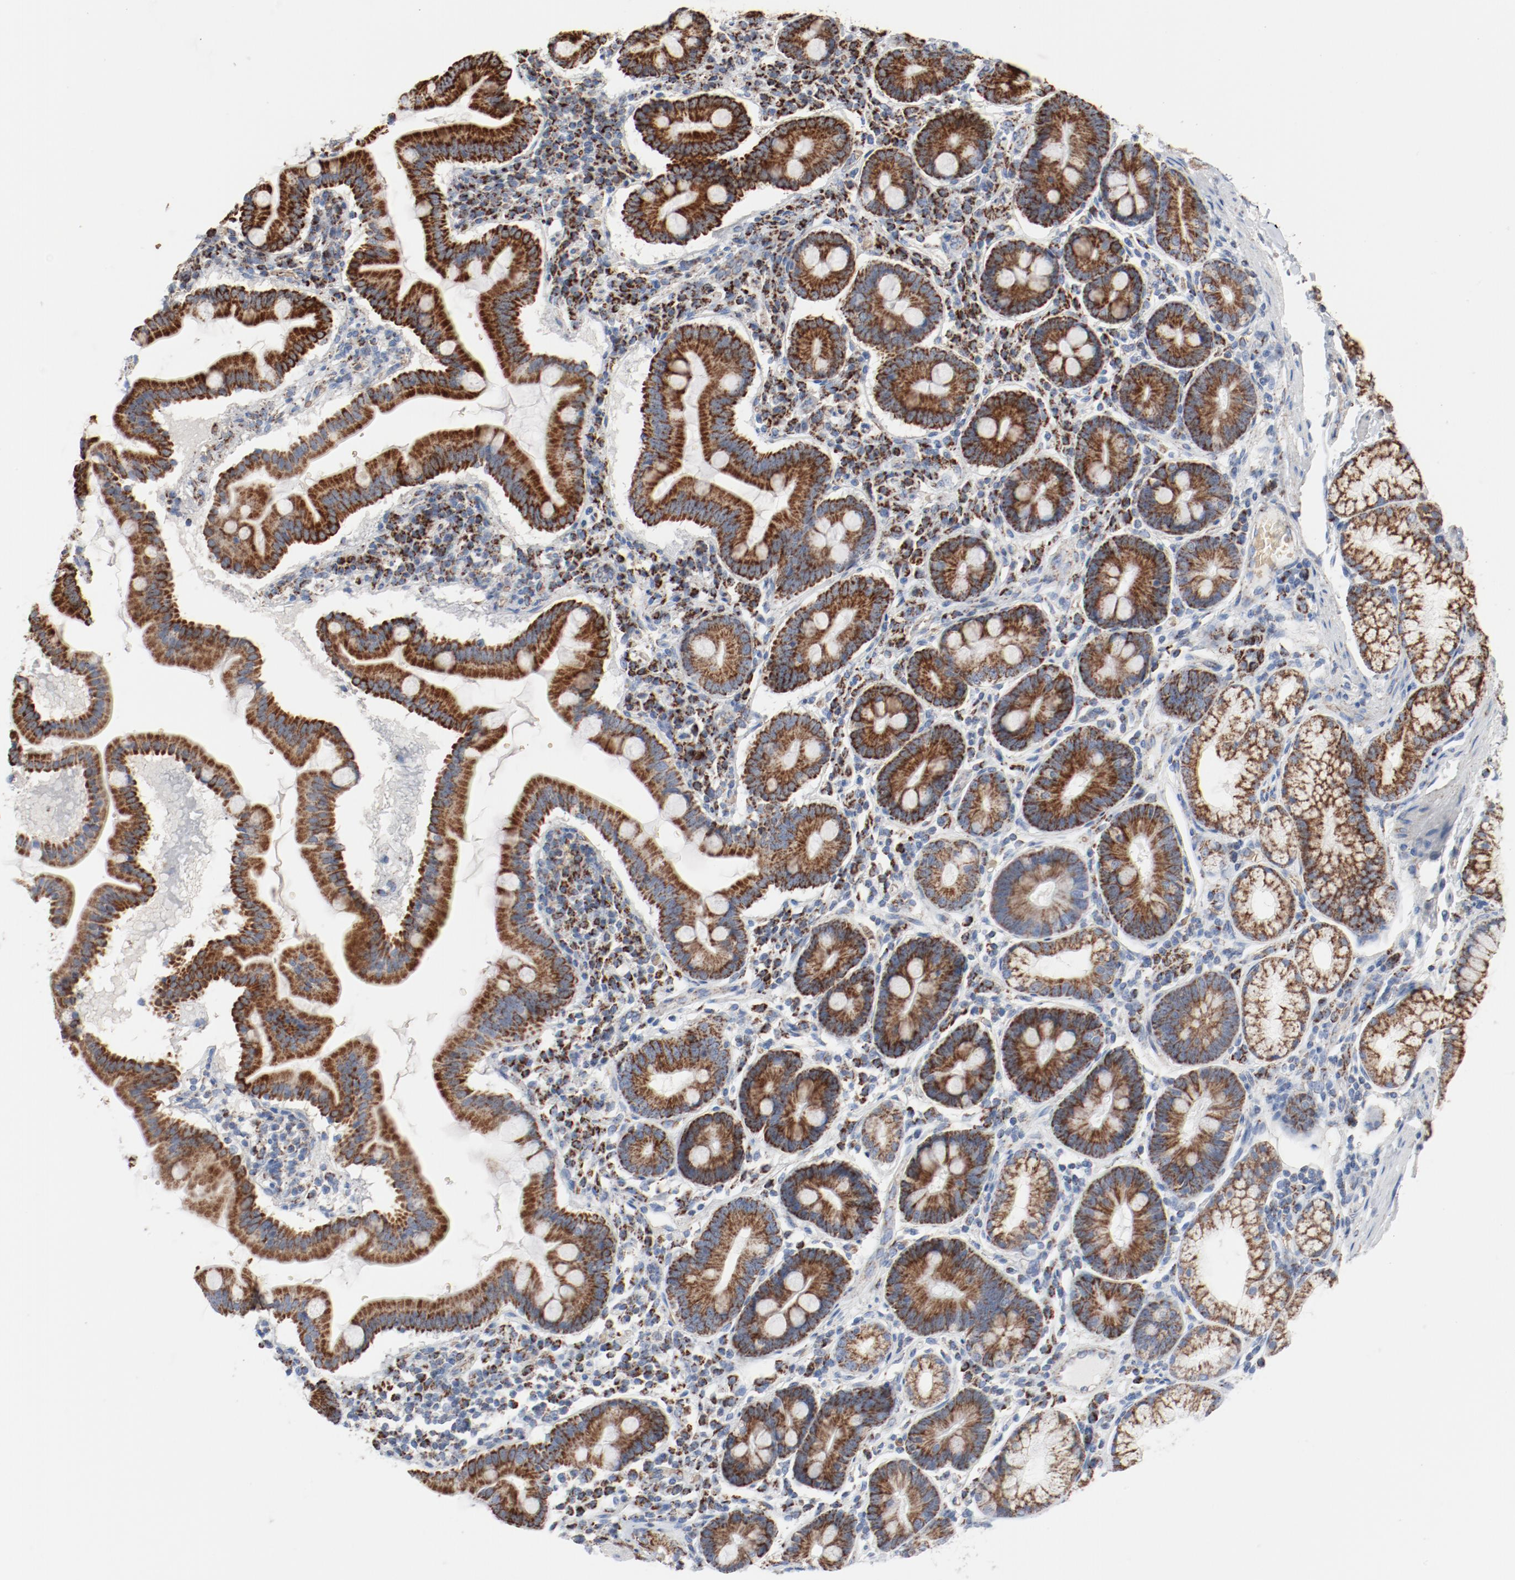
{"staining": {"intensity": "moderate", "quantity": ">75%", "location": "cytoplasmic/membranous"}, "tissue": "duodenum", "cell_type": "Glandular cells", "image_type": "normal", "snomed": [{"axis": "morphology", "description": "Normal tissue, NOS"}, {"axis": "topography", "description": "Duodenum"}], "caption": "The image shows immunohistochemical staining of benign duodenum. There is moderate cytoplasmic/membranous expression is appreciated in about >75% of glandular cells.", "gene": "NDUFB8", "patient": {"sex": "male", "age": 50}}